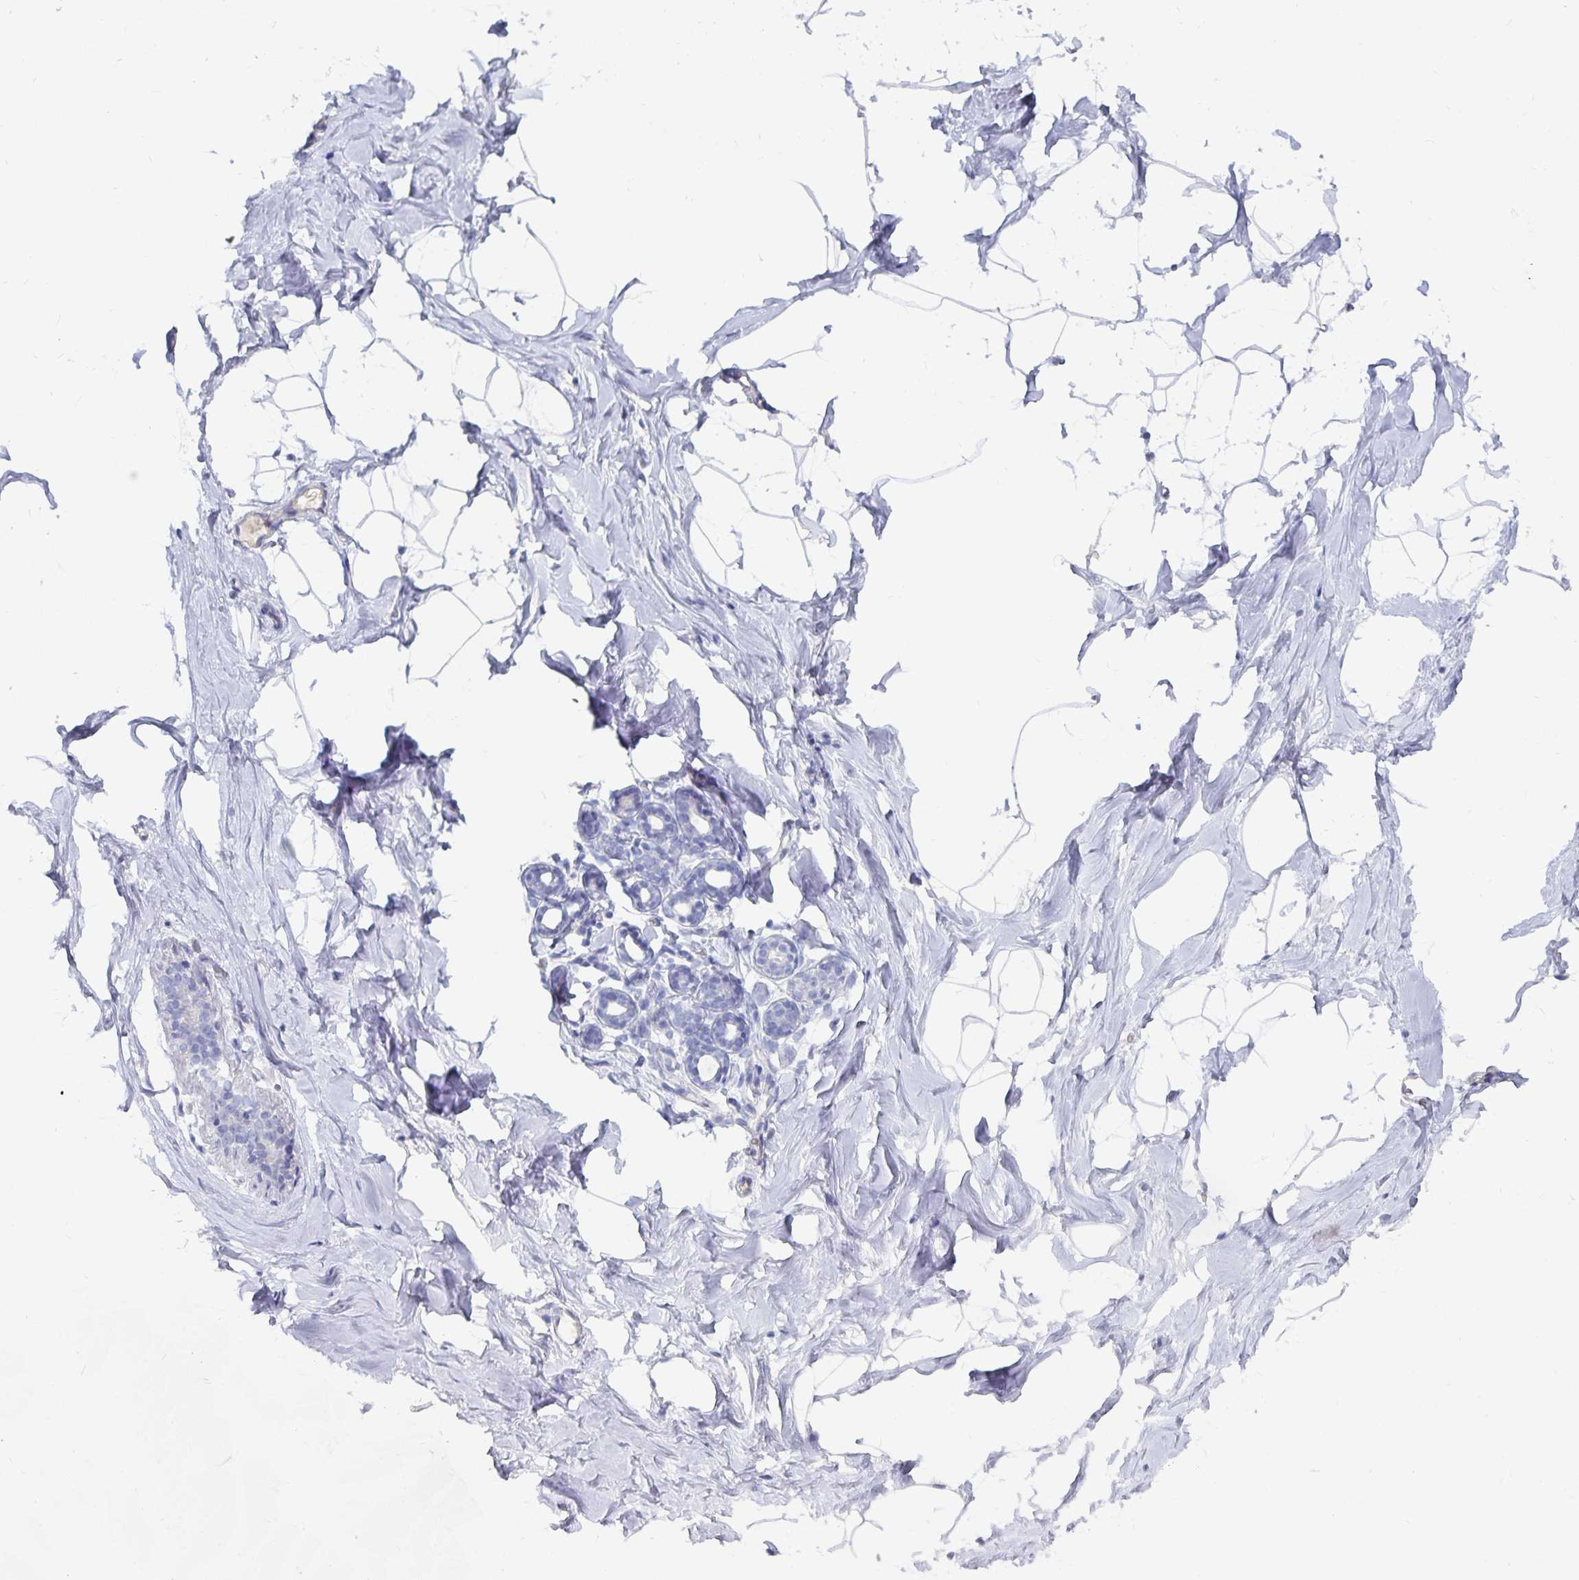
{"staining": {"intensity": "negative", "quantity": "none", "location": "none"}, "tissue": "breast", "cell_type": "Adipocytes", "image_type": "normal", "snomed": [{"axis": "morphology", "description": "Normal tissue, NOS"}, {"axis": "topography", "description": "Breast"}], "caption": "Immunohistochemistry (IHC) image of unremarkable breast stained for a protein (brown), which exhibits no expression in adipocytes.", "gene": "CFAP69", "patient": {"sex": "female", "age": 32}}